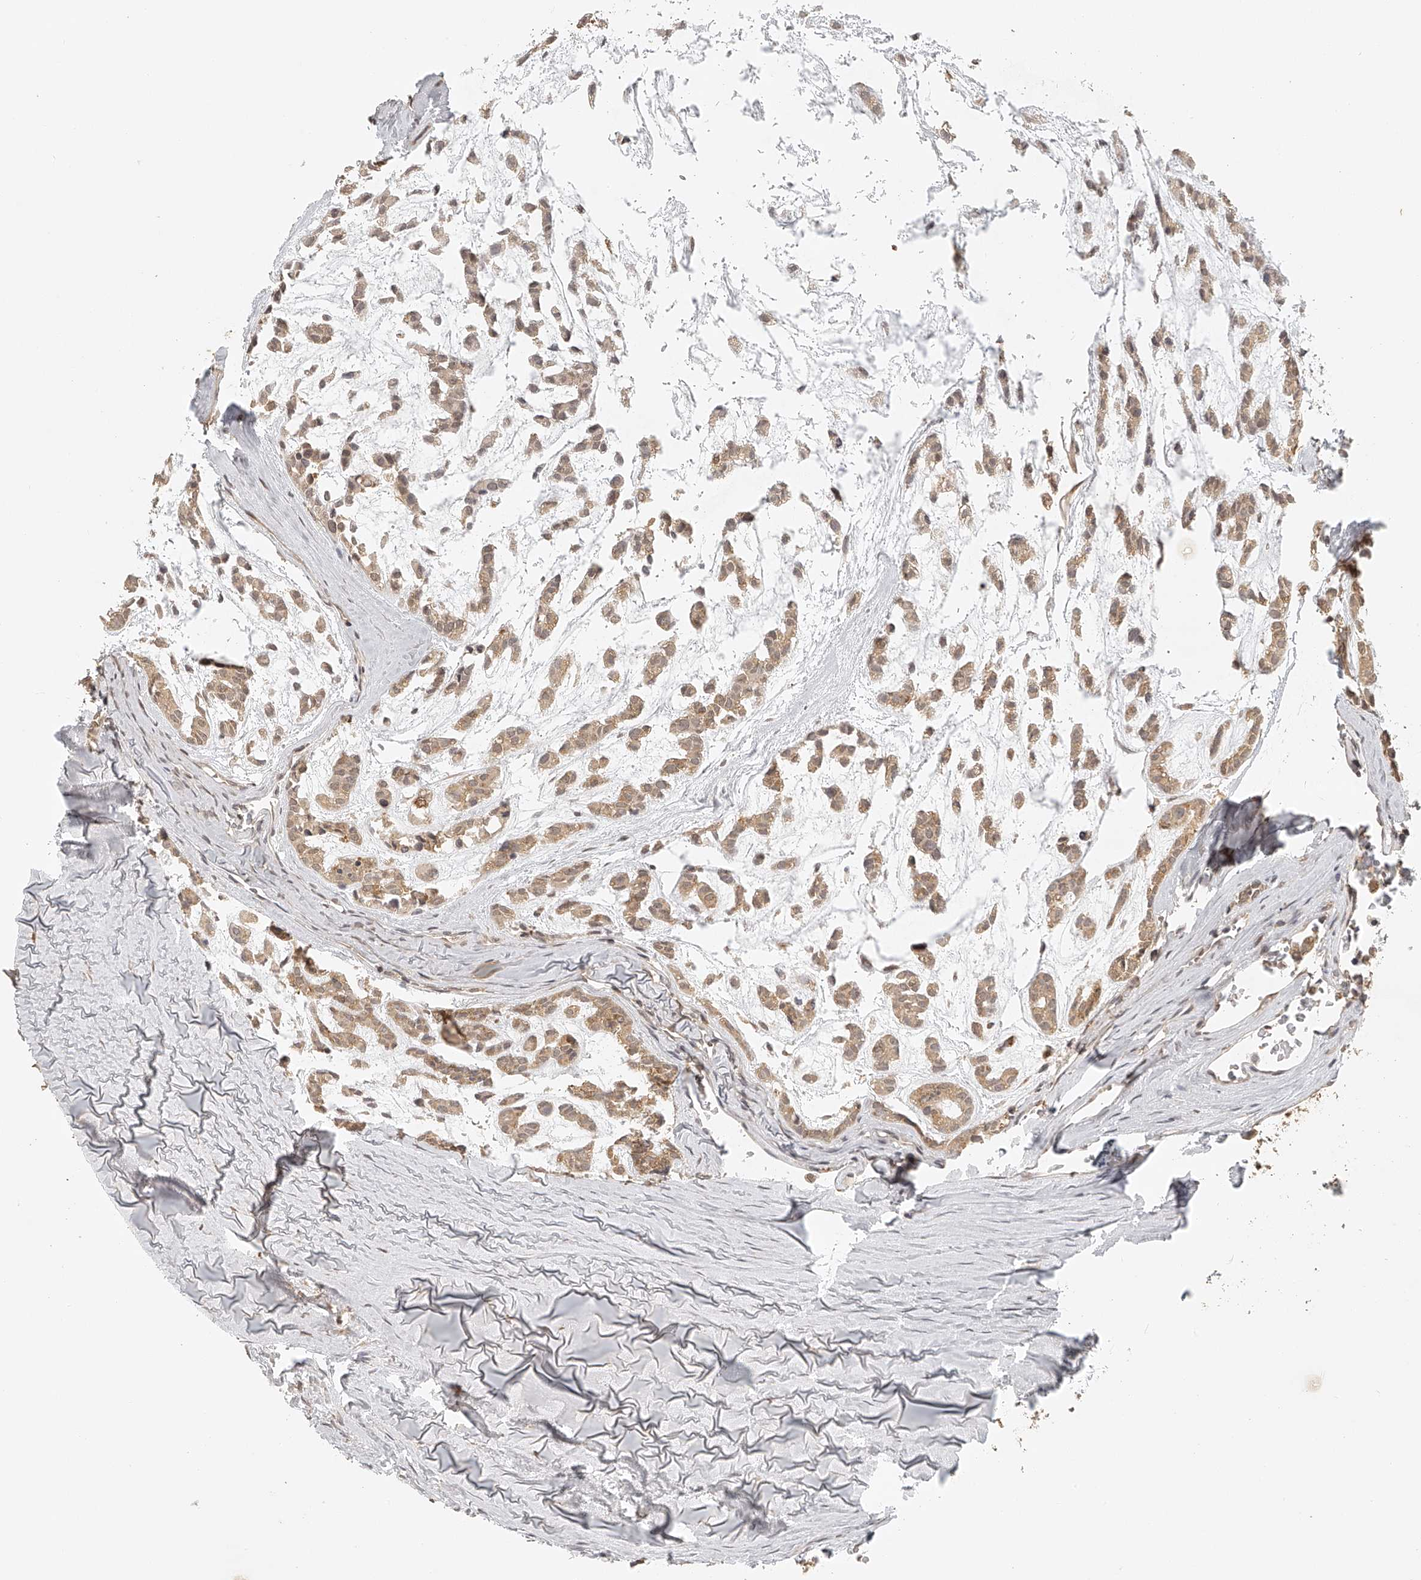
{"staining": {"intensity": "moderate", "quantity": ">75%", "location": "cytoplasmic/membranous"}, "tissue": "head and neck cancer", "cell_type": "Tumor cells", "image_type": "cancer", "snomed": [{"axis": "morphology", "description": "Adenocarcinoma, NOS"}, {"axis": "morphology", "description": "Adenoma, NOS"}, {"axis": "topography", "description": "Head-Neck"}], "caption": "Human head and neck adenocarcinoma stained for a protein (brown) exhibits moderate cytoplasmic/membranous positive expression in about >75% of tumor cells.", "gene": "BCL2L11", "patient": {"sex": "female", "age": 55}}